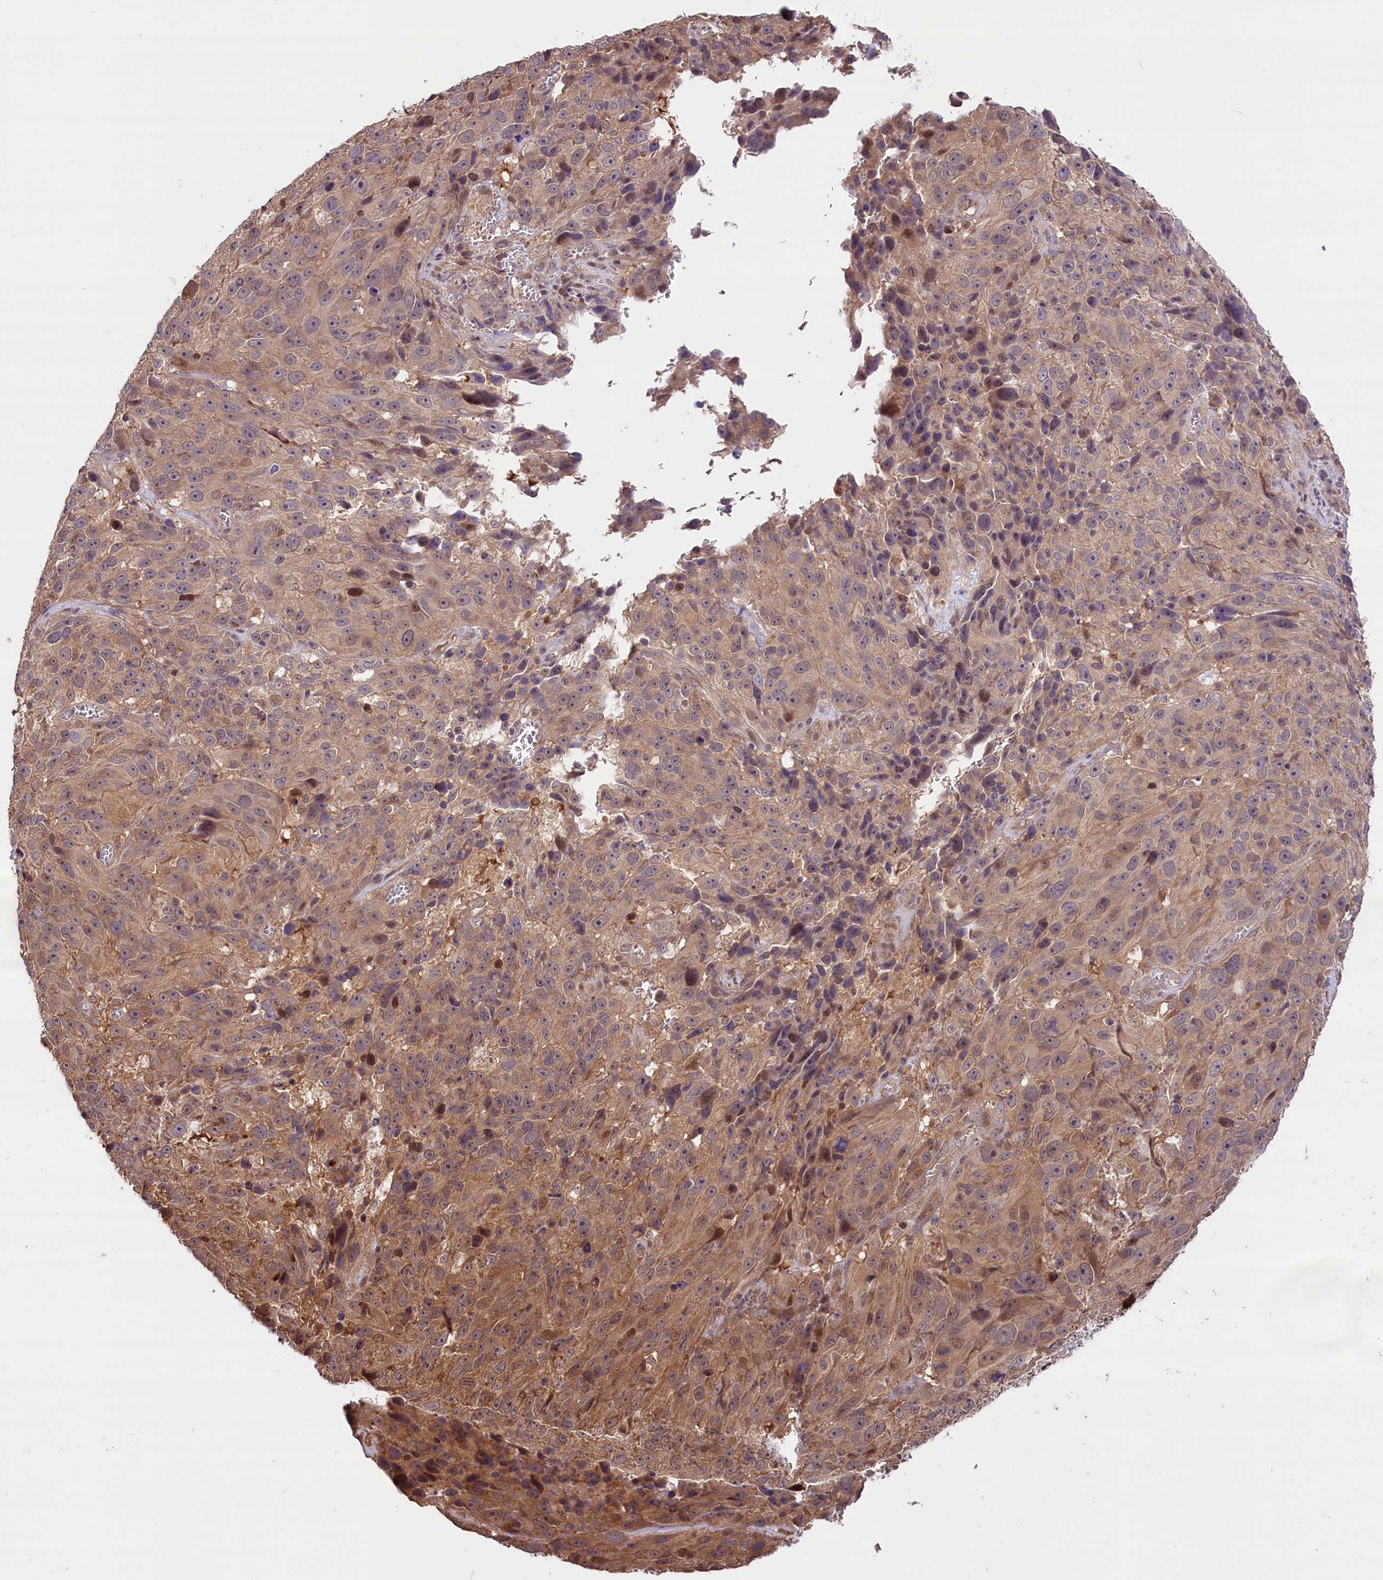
{"staining": {"intensity": "moderate", "quantity": "<25%", "location": "cytoplasmic/membranous,nuclear"}, "tissue": "melanoma", "cell_type": "Tumor cells", "image_type": "cancer", "snomed": [{"axis": "morphology", "description": "Malignant melanoma, NOS"}, {"axis": "topography", "description": "Skin"}], "caption": "Immunohistochemistry staining of malignant melanoma, which exhibits low levels of moderate cytoplasmic/membranous and nuclear staining in approximately <25% of tumor cells indicating moderate cytoplasmic/membranous and nuclear protein staining. The staining was performed using DAB (brown) for protein detection and nuclei were counterstained in hematoxylin (blue).", "gene": "RIC8A", "patient": {"sex": "male", "age": 84}}